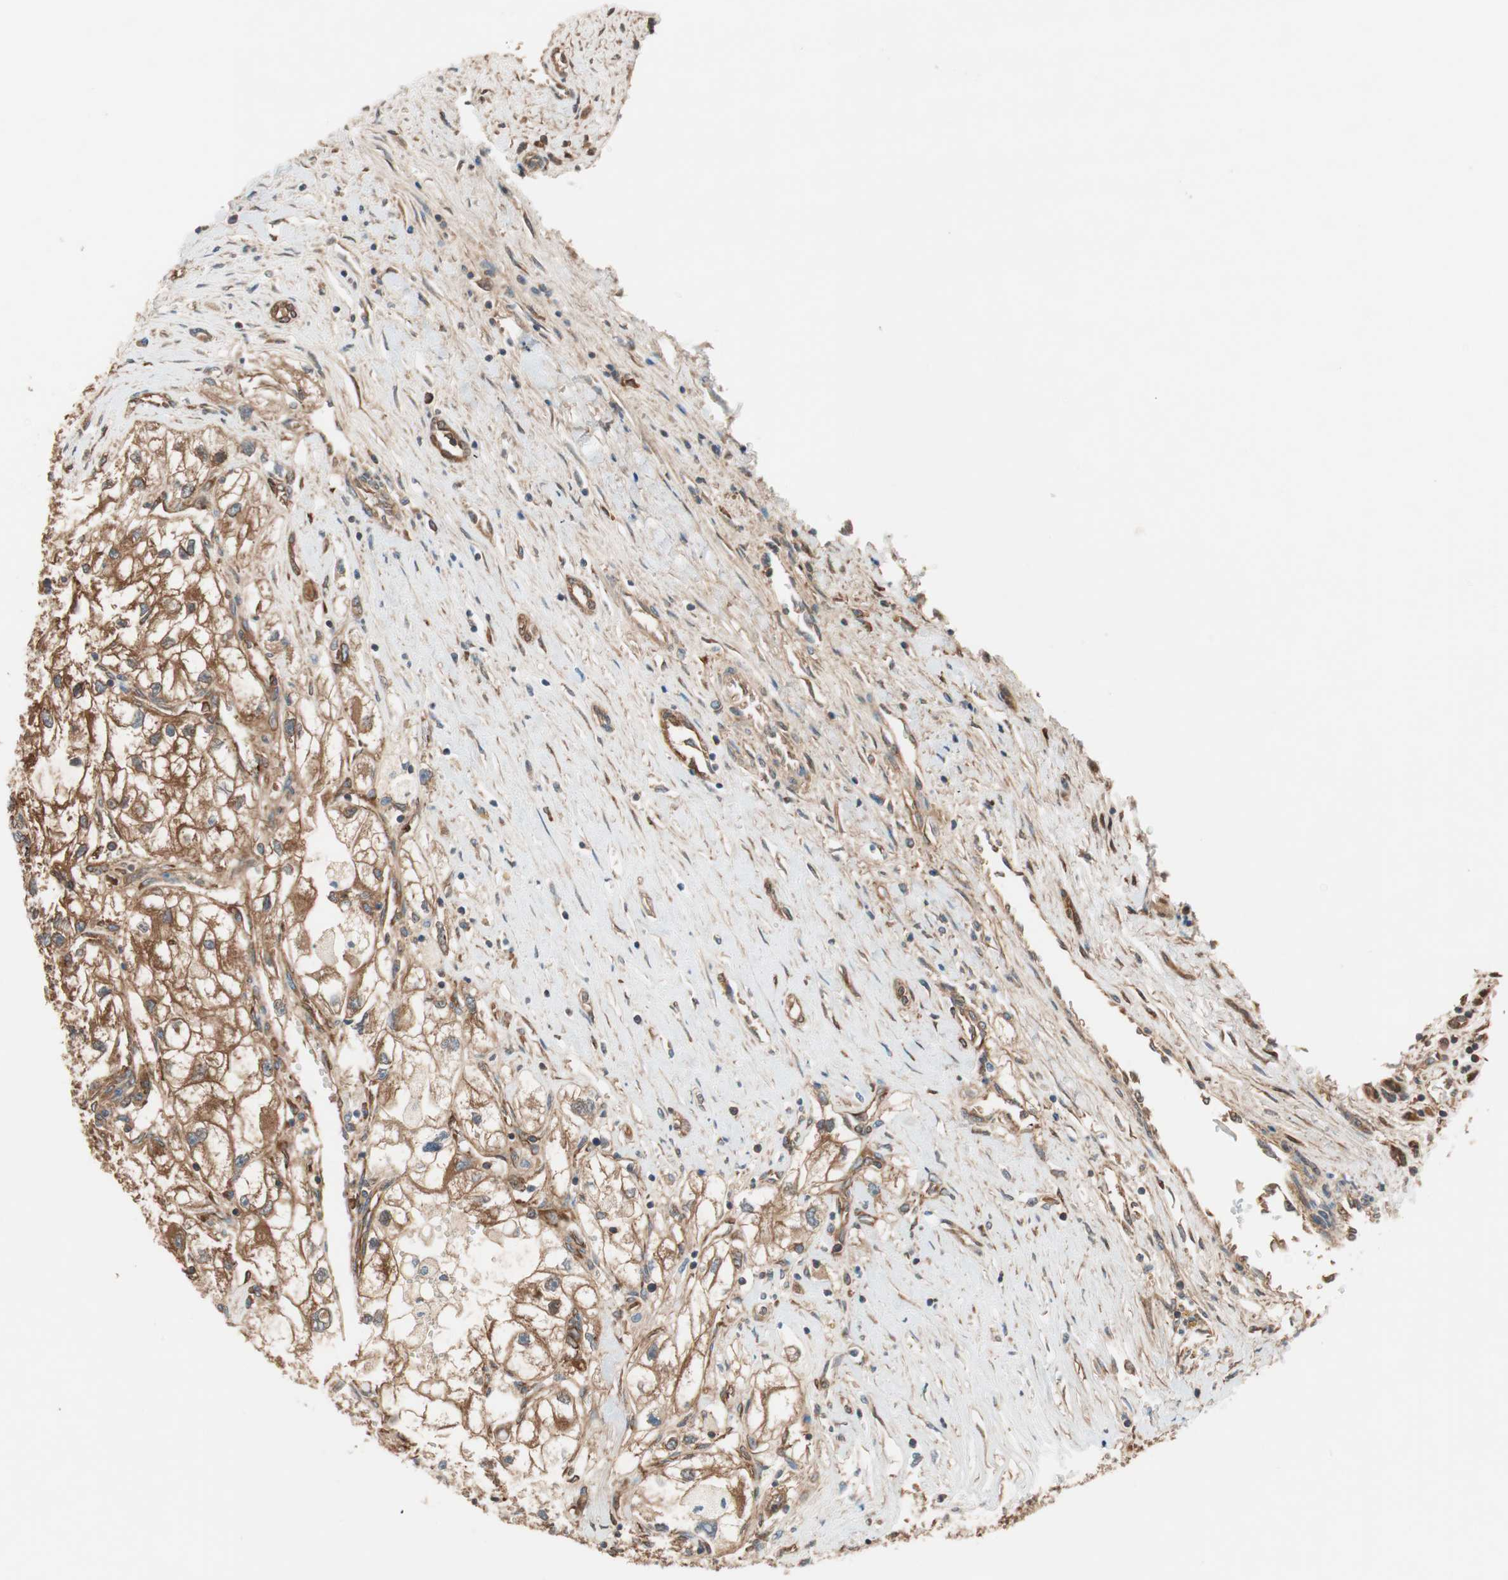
{"staining": {"intensity": "strong", "quantity": ">75%", "location": "cytoplasmic/membranous"}, "tissue": "renal cancer", "cell_type": "Tumor cells", "image_type": "cancer", "snomed": [{"axis": "morphology", "description": "Adenocarcinoma, NOS"}, {"axis": "topography", "description": "Kidney"}], "caption": "Immunohistochemistry (IHC) of renal adenocarcinoma demonstrates high levels of strong cytoplasmic/membranous positivity in approximately >75% of tumor cells.", "gene": "WASL", "patient": {"sex": "female", "age": 70}}